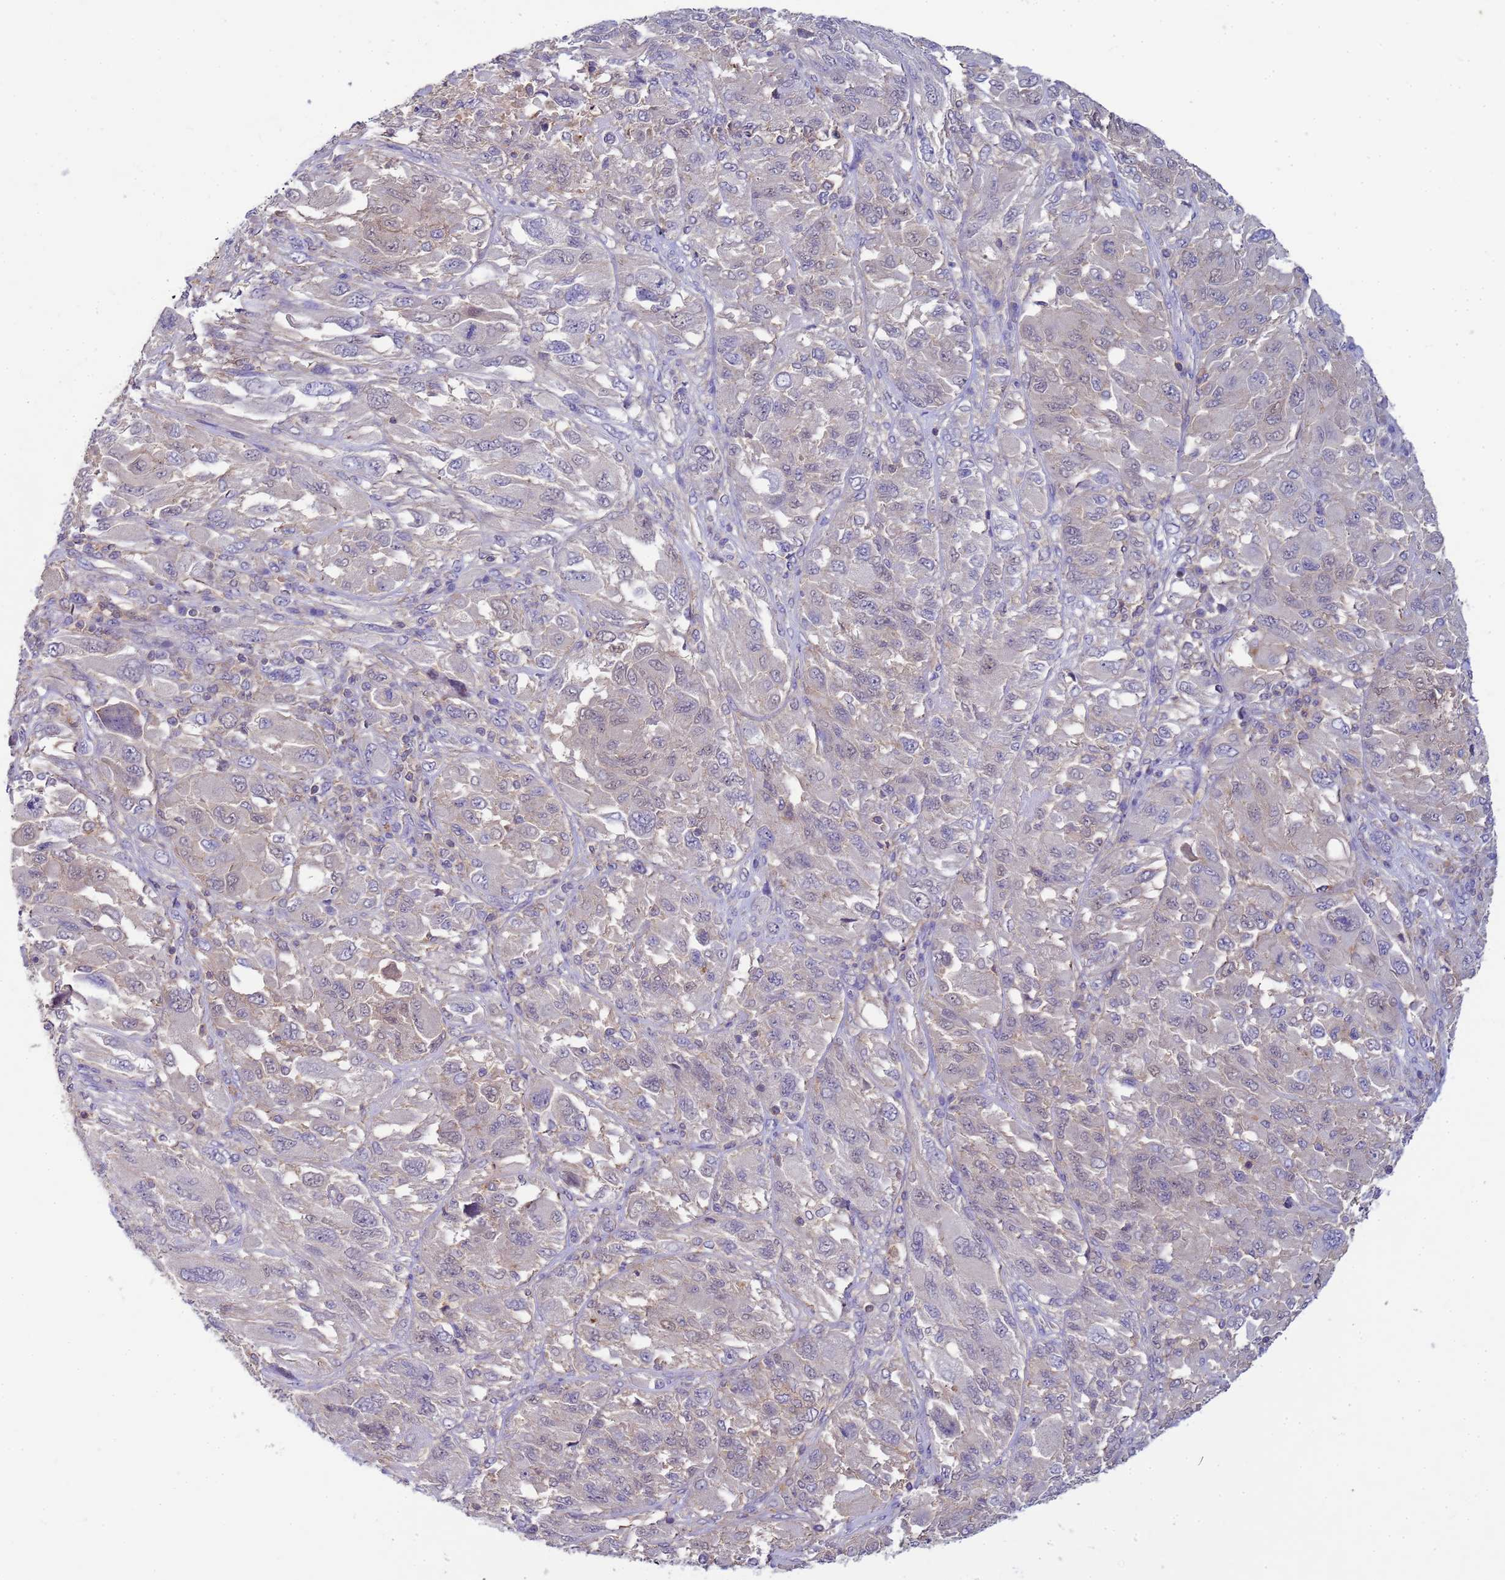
{"staining": {"intensity": "negative", "quantity": "none", "location": "none"}, "tissue": "melanoma", "cell_type": "Tumor cells", "image_type": "cancer", "snomed": [{"axis": "morphology", "description": "Malignant melanoma, NOS"}, {"axis": "topography", "description": "Skin"}], "caption": "Immunohistochemistry (IHC) micrograph of neoplastic tissue: malignant melanoma stained with DAB (3,3'-diaminobenzidine) demonstrates no significant protein expression in tumor cells. (Brightfield microscopy of DAB (3,3'-diaminobenzidine) immunohistochemistry at high magnification).", "gene": "KLHL13", "patient": {"sex": "female", "age": 91}}